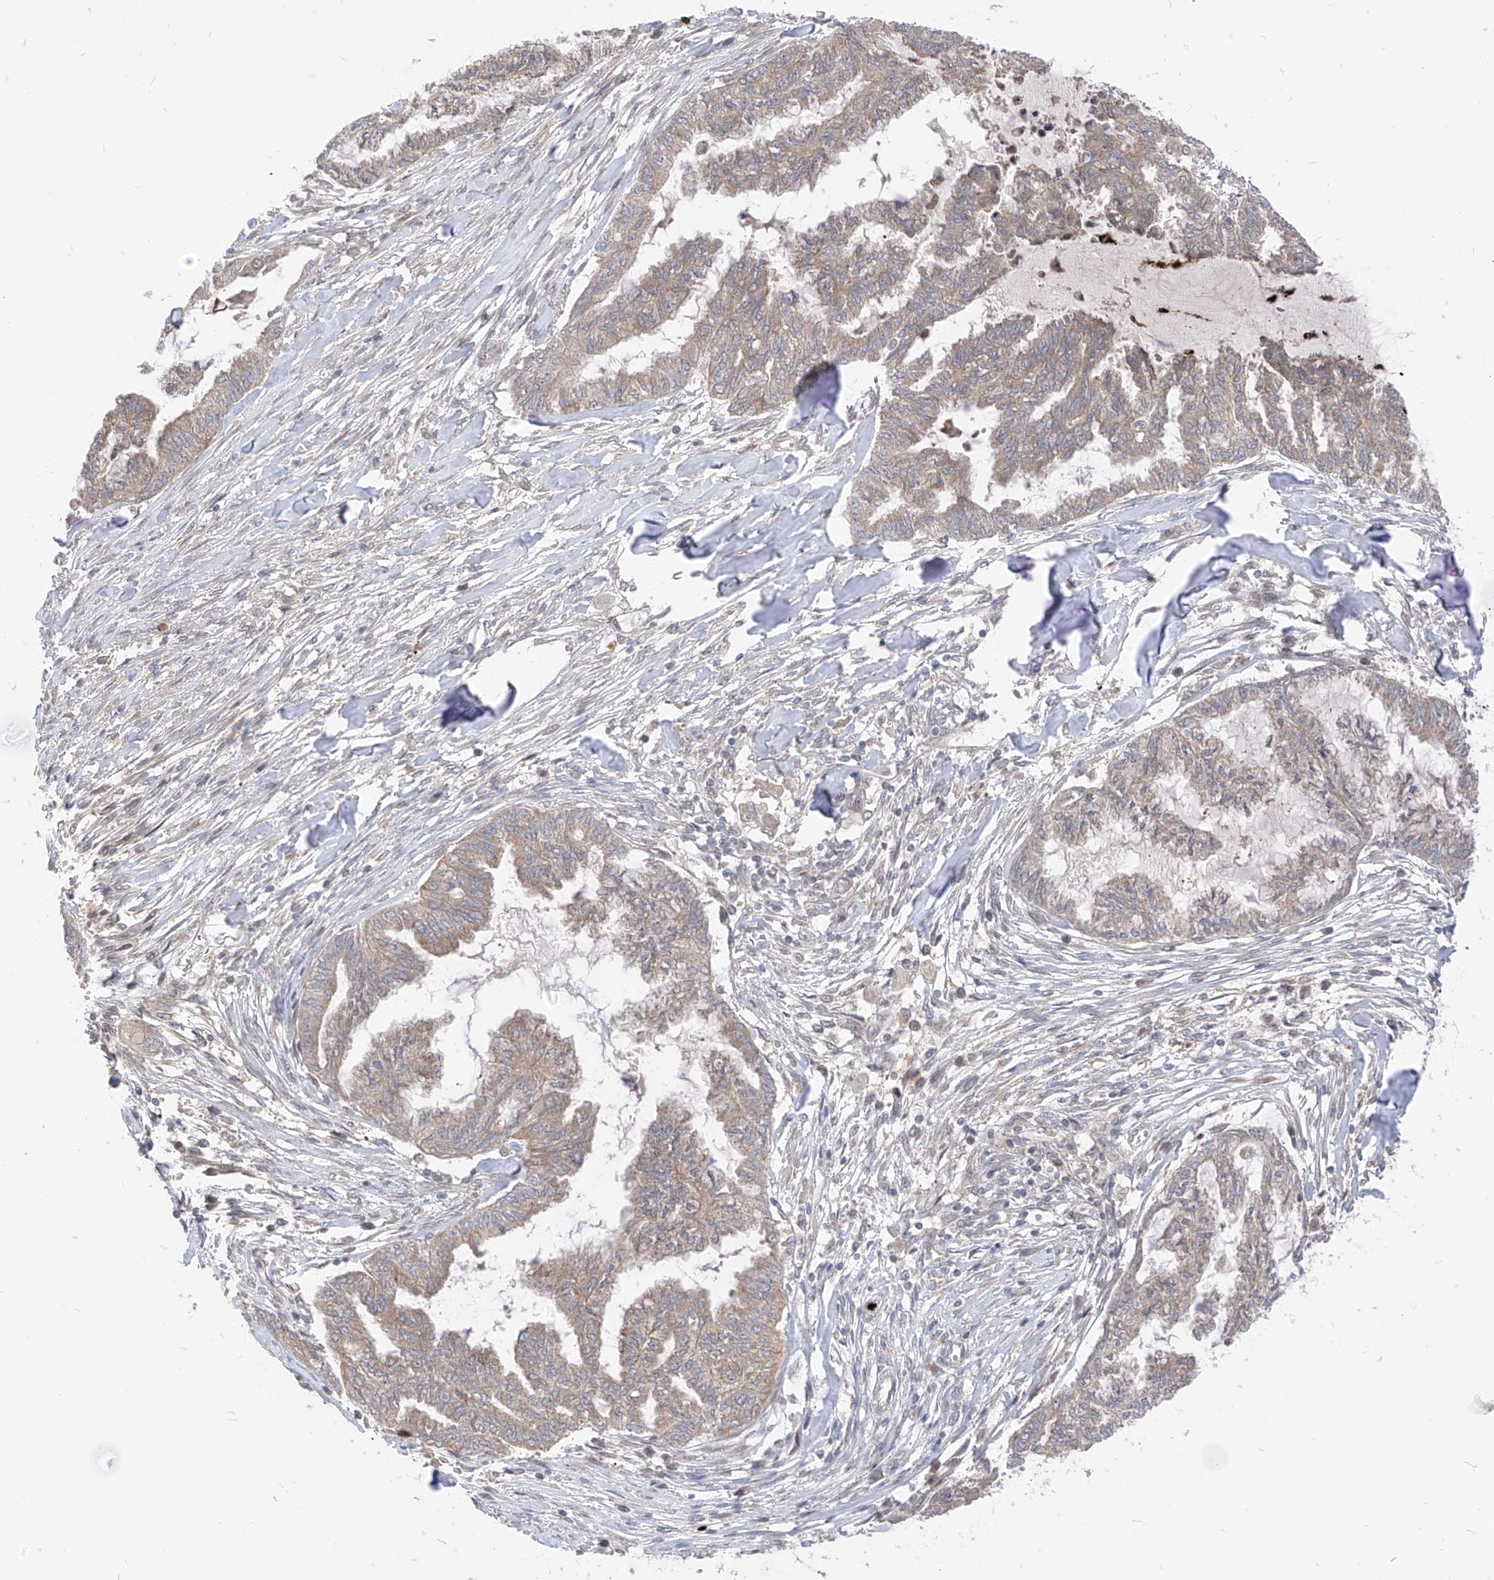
{"staining": {"intensity": "weak", "quantity": ">75%", "location": "cytoplasmic/membranous"}, "tissue": "endometrial cancer", "cell_type": "Tumor cells", "image_type": "cancer", "snomed": [{"axis": "morphology", "description": "Adenocarcinoma, NOS"}, {"axis": "topography", "description": "Endometrium"}], "caption": "An image showing weak cytoplasmic/membranous expression in approximately >75% of tumor cells in endometrial cancer, as visualized by brown immunohistochemical staining.", "gene": "CNKSR1", "patient": {"sex": "female", "age": 86}}